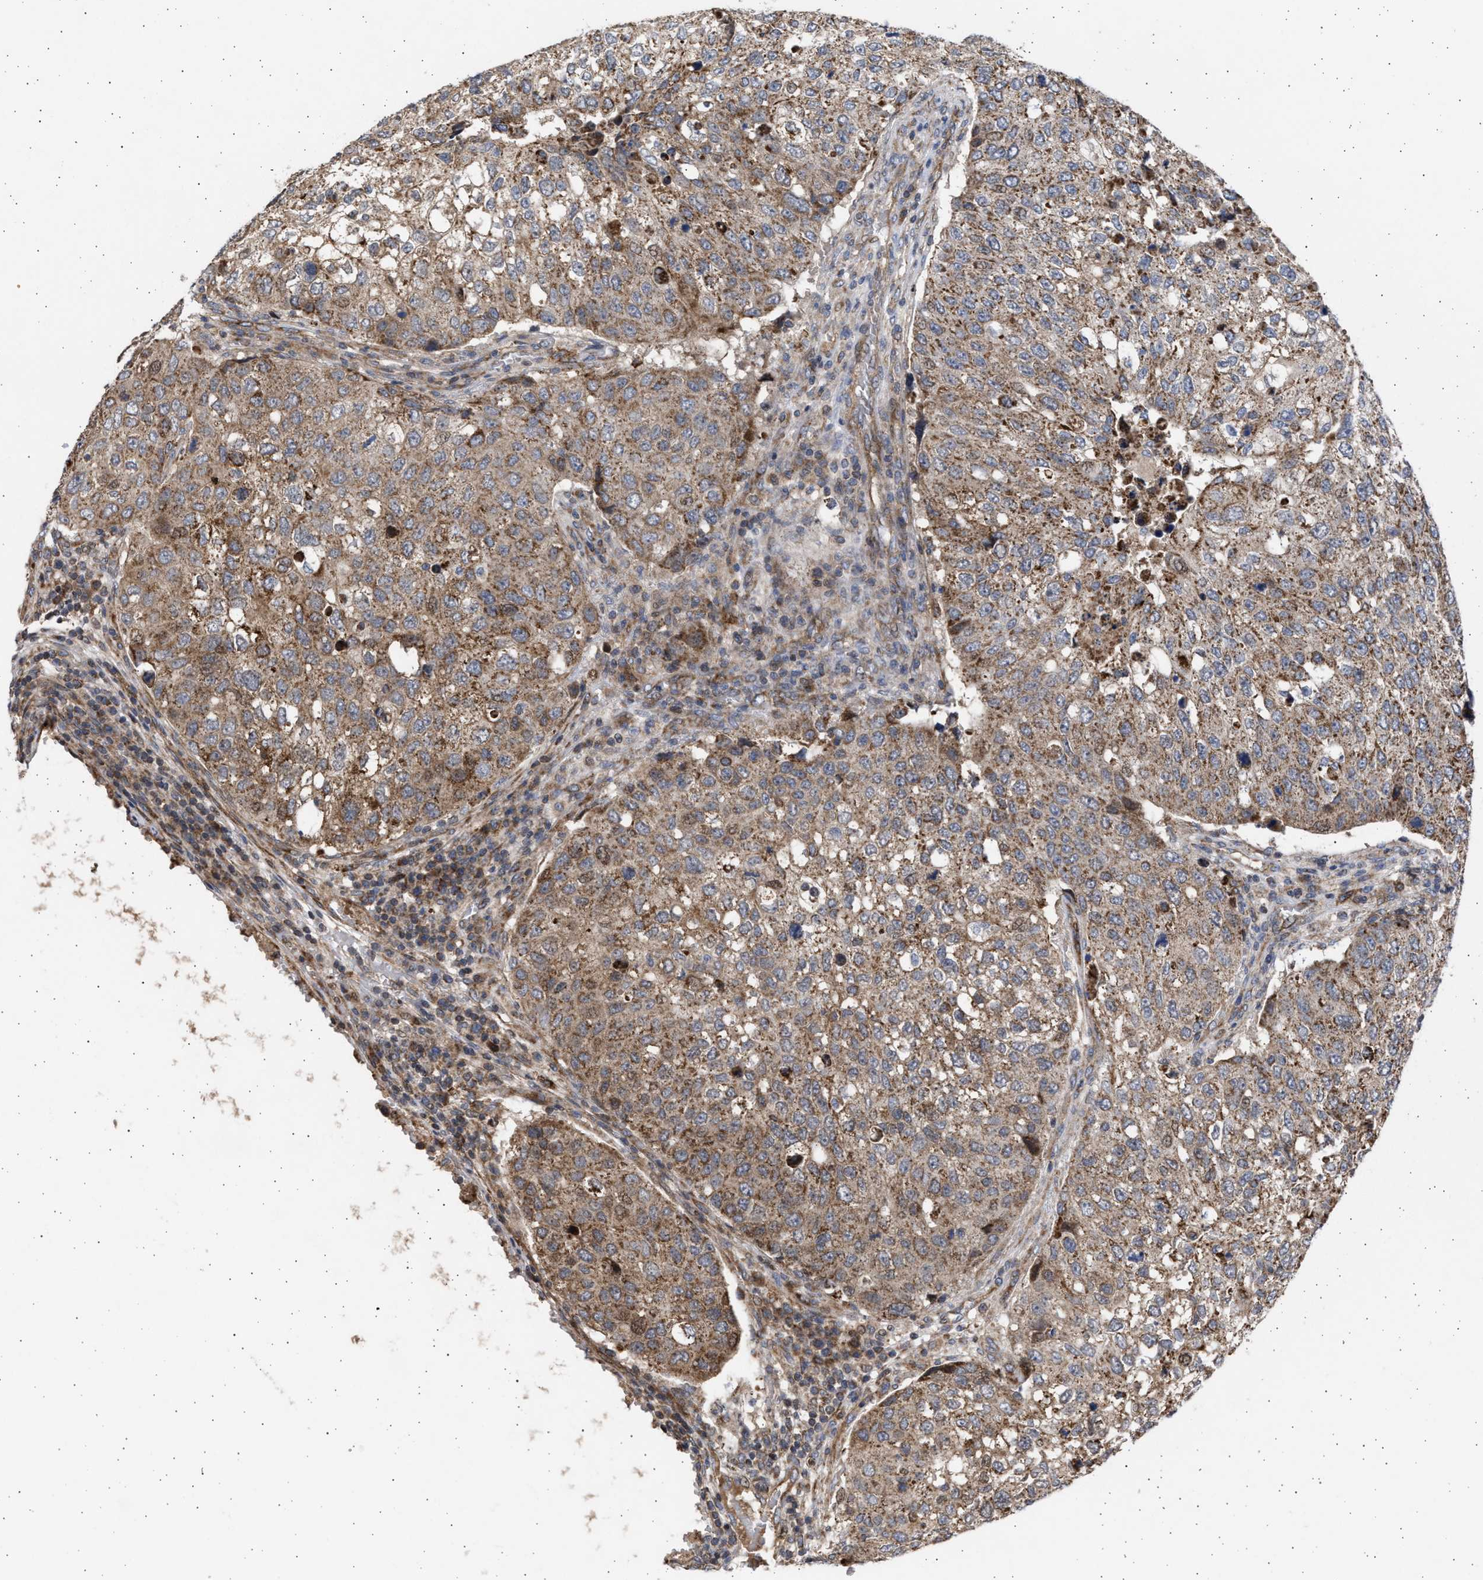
{"staining": {"intensity": "strong", "quantity": ">75%", "location": "cytoplasmic/membranous"}, "tissue": "urothelial cancer", "cell_type": "Tumor cells", "image_type": "cancer", "snomed": [{"axis": "morphology", "description": "Urothelial carcinoma, High grade"}, {"axis": "topography", "description": "Lymph node"}, {"axis": "topography", "description": "Urinary bladder"}], "caption": "High-magnification brightfield microscopy of urothelial carcinoma (high-grade) stained with DAB (brown) and counterstained with hematoxylin (blue). tumor cells exhibit strong cytoplasmic/membranous expression is appreciated in about>75% of cells. Nuclei are stained in blue.", "gene": "TTC19", "patient": {"sex": "male", "age": 51}}